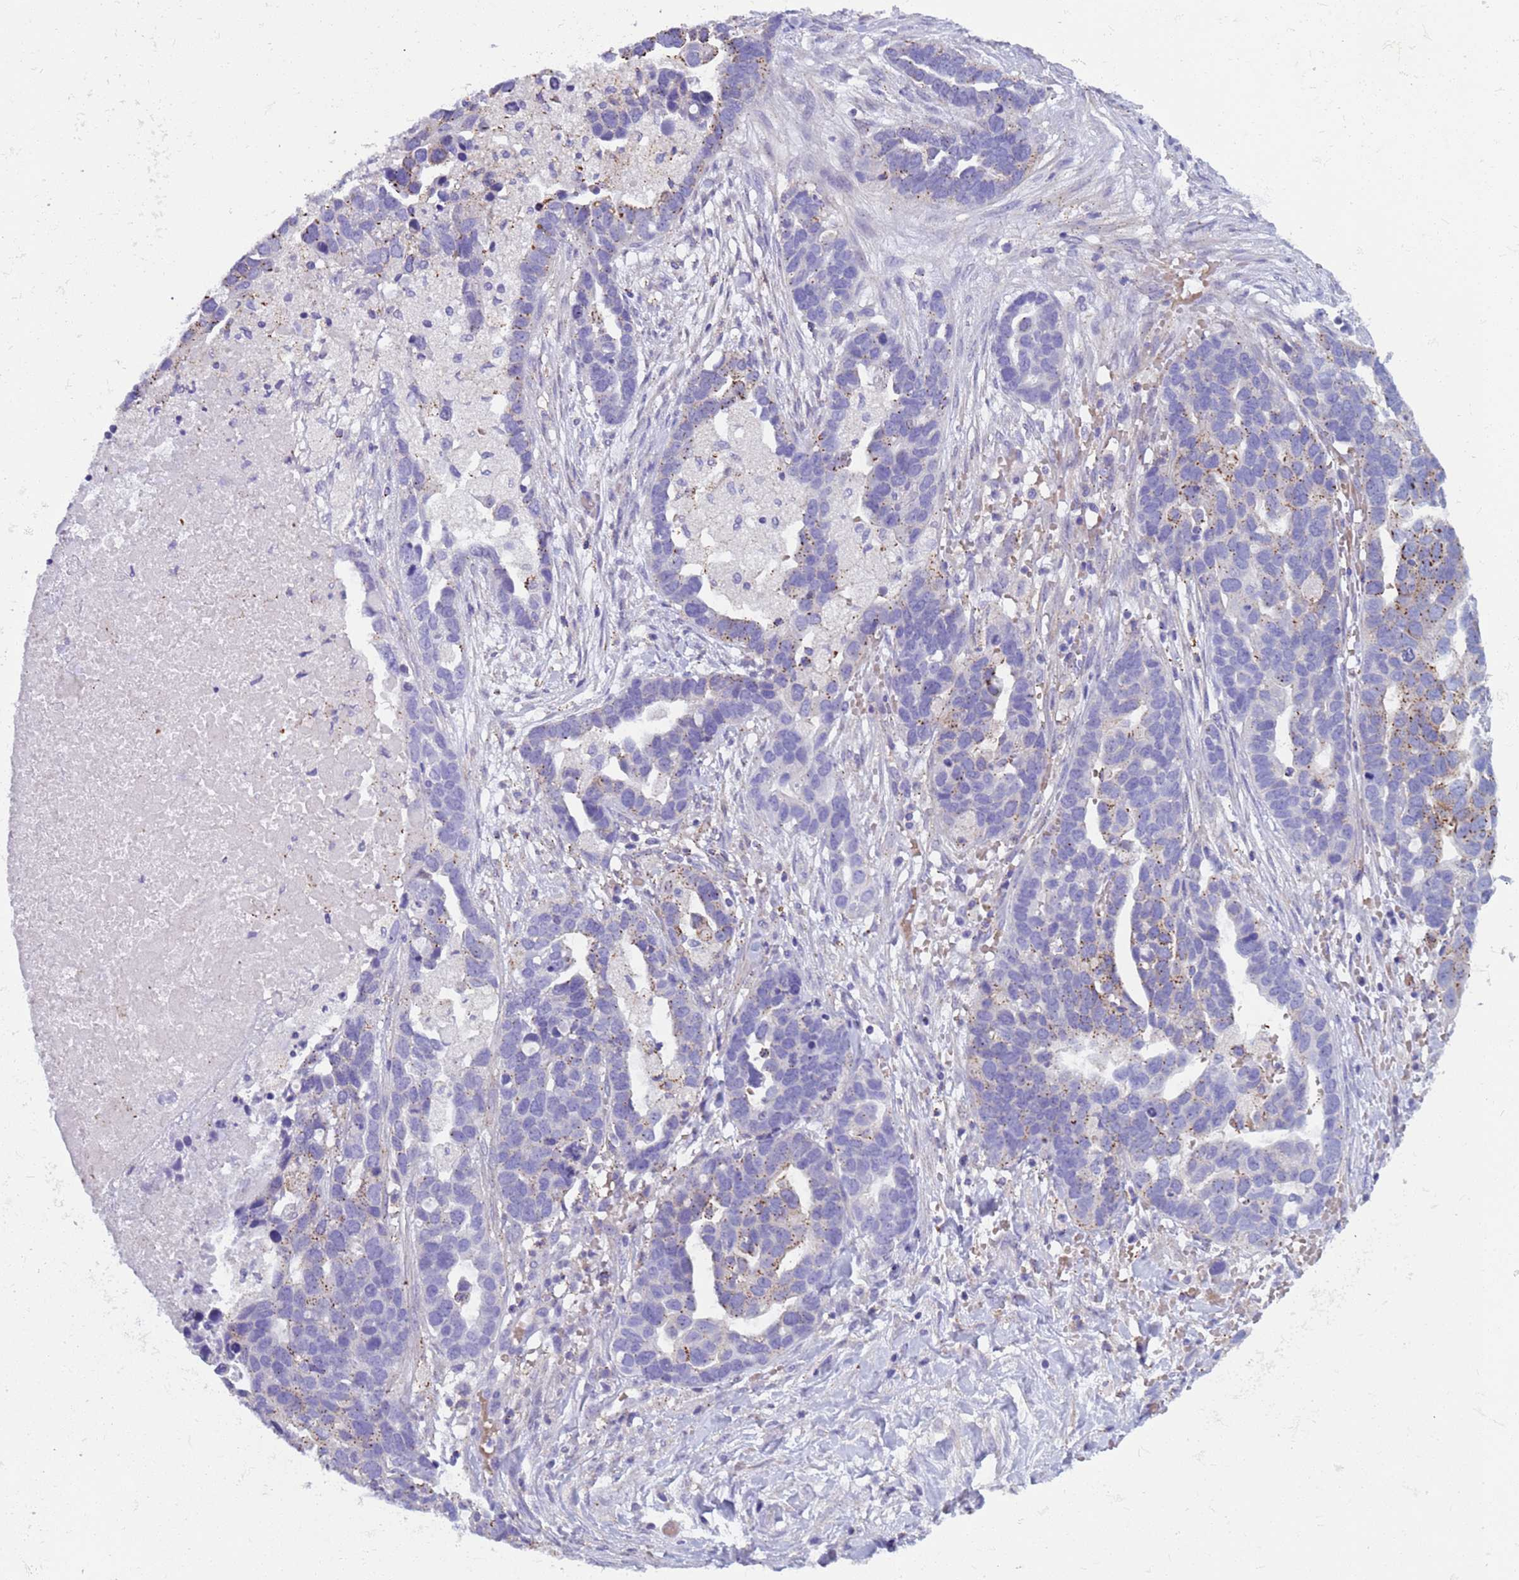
{"staining": {"intensity": "negative", "quantity": "none", "location": "none"}, "tissue": "ovarian cancer", "cell_type": "Tumor cells", "image_type": "cancer", "snomed": [{"axis": "morphology", "description": "Cystadenocarcinoma, serous, NOS"}, {"axis": "topography", "description": "Ovary"}], "caption": "DAB immunohistochemical staining of ovarian cancer (serous cystadenocarcinoma) exhibits no significant positivity in tumor cells.", "gene": "KBTBD3", "patient": {"sex": "female", "age": 54}}